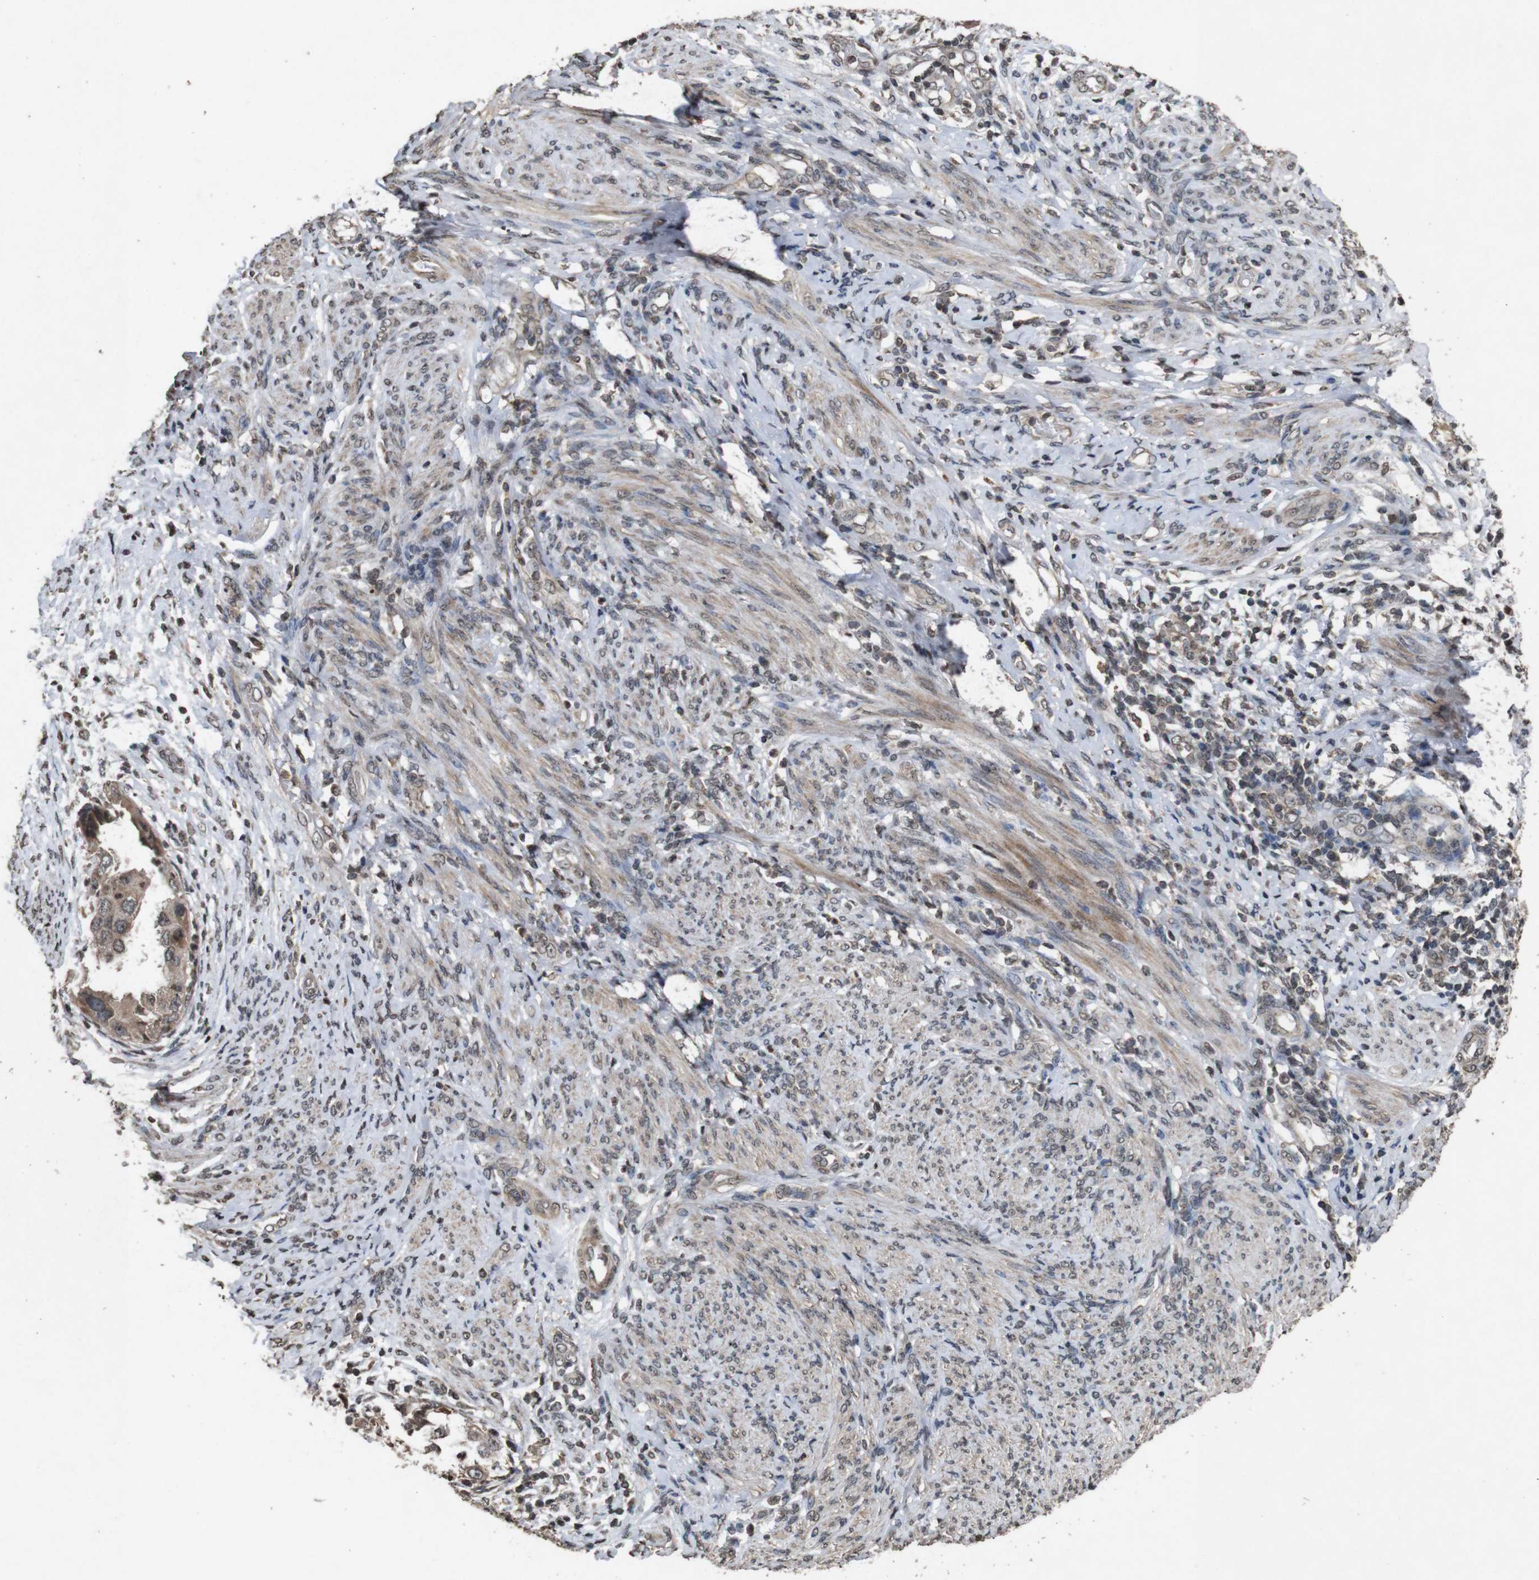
{"staining": {"intensity": "weak", "quantity": ">75%", "location": "cytoplasmic/membranous"}, "tissue": "endometrial cancer", "cell_type": "Tumor cells", "image_type": "cancer", "snomed": [{"axis": "morphology", "description": "Adenocarcinoma, NOS"}, {"axis": "topography", "description": "Endometrium"}], "caption": "This micrograph demonstrates IHC staining of endometrial cancer, with low weak cytoplasmic/membranous staining in about >75% of tumor cells.", "gene": "SORL1", "patient": {"sex": "female", "age": 85}}